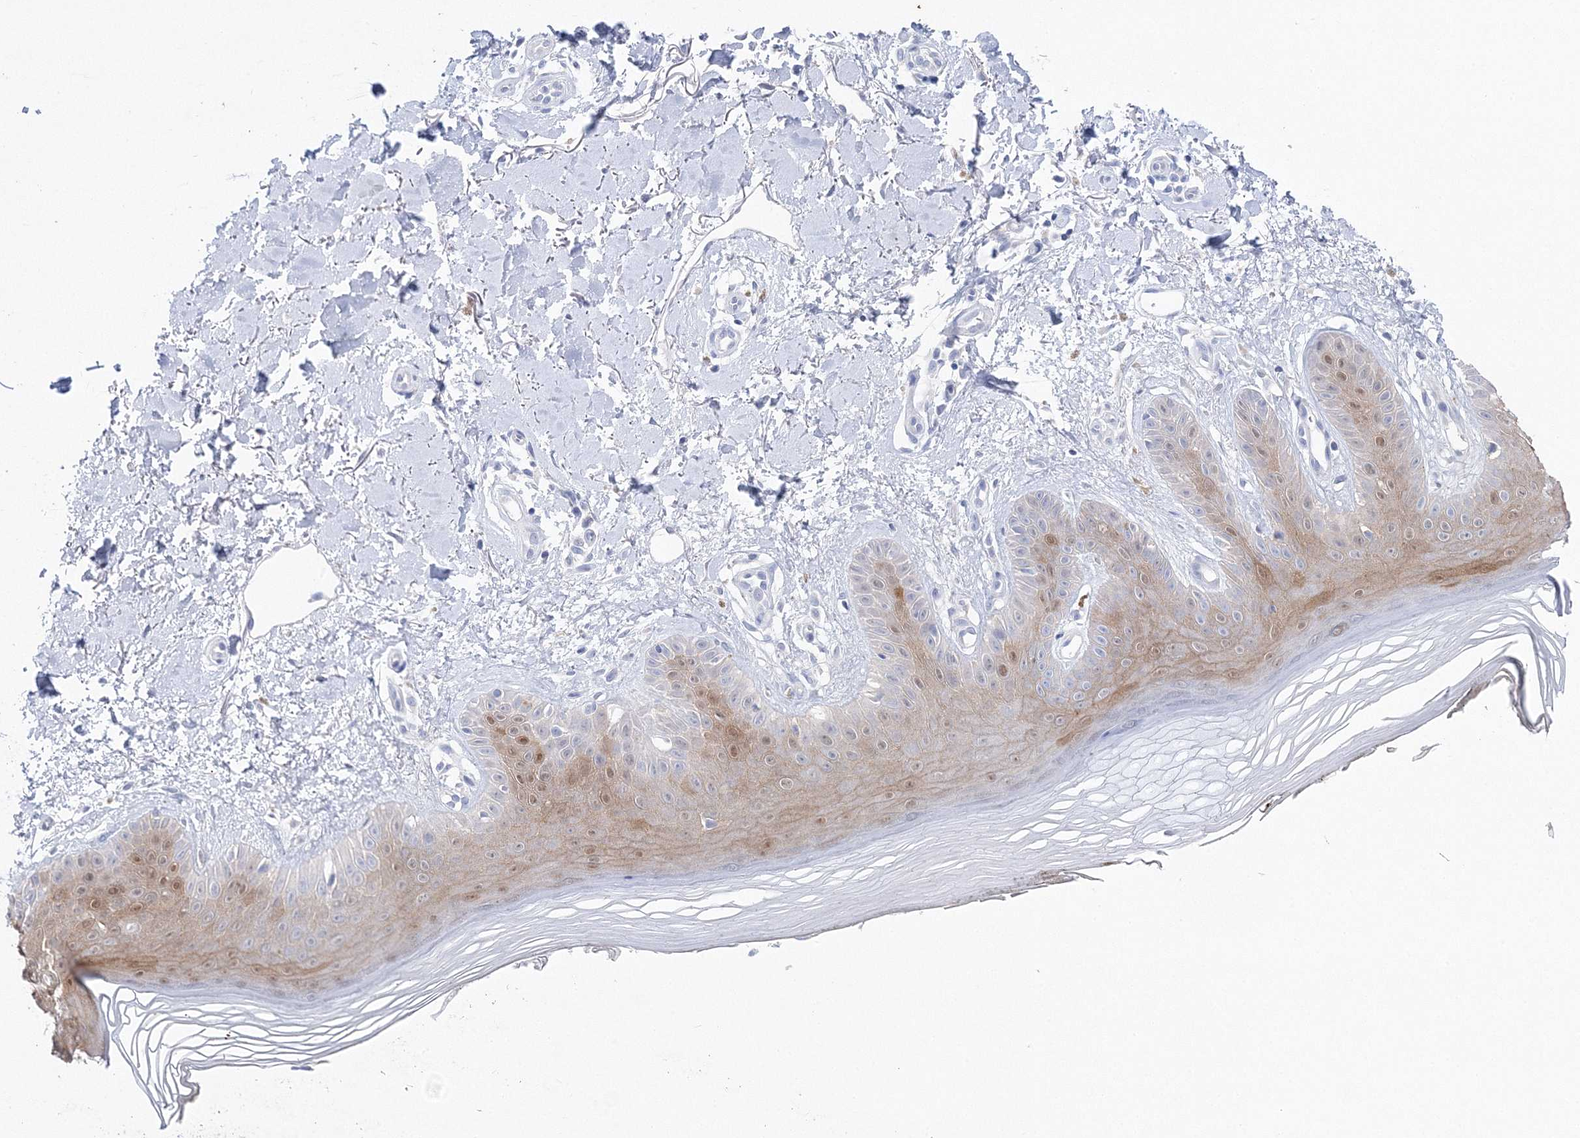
{"staining": {"intensity": "negative", "quantity": "none", "location": "none"}, "tissue": "skin", "cell_type": "Fibroblasts", "image_type": "normal", "snomed": [{"axis": "morphology", "description": "Normal tissue, NOS"}, {"axis": "topography", "description": "Skin"}], "caption": "There is no significant expression in fibroblasts of skin. The staining was performed using DAB (3,3'-diaminobenzidine) to visualize the protein expression in brown, while the nuclei were stained in blue with hematoxylin (Magnification: 20x).", "gene": "HMGCS1", "patient": {"sex": "female", "age": 64}}